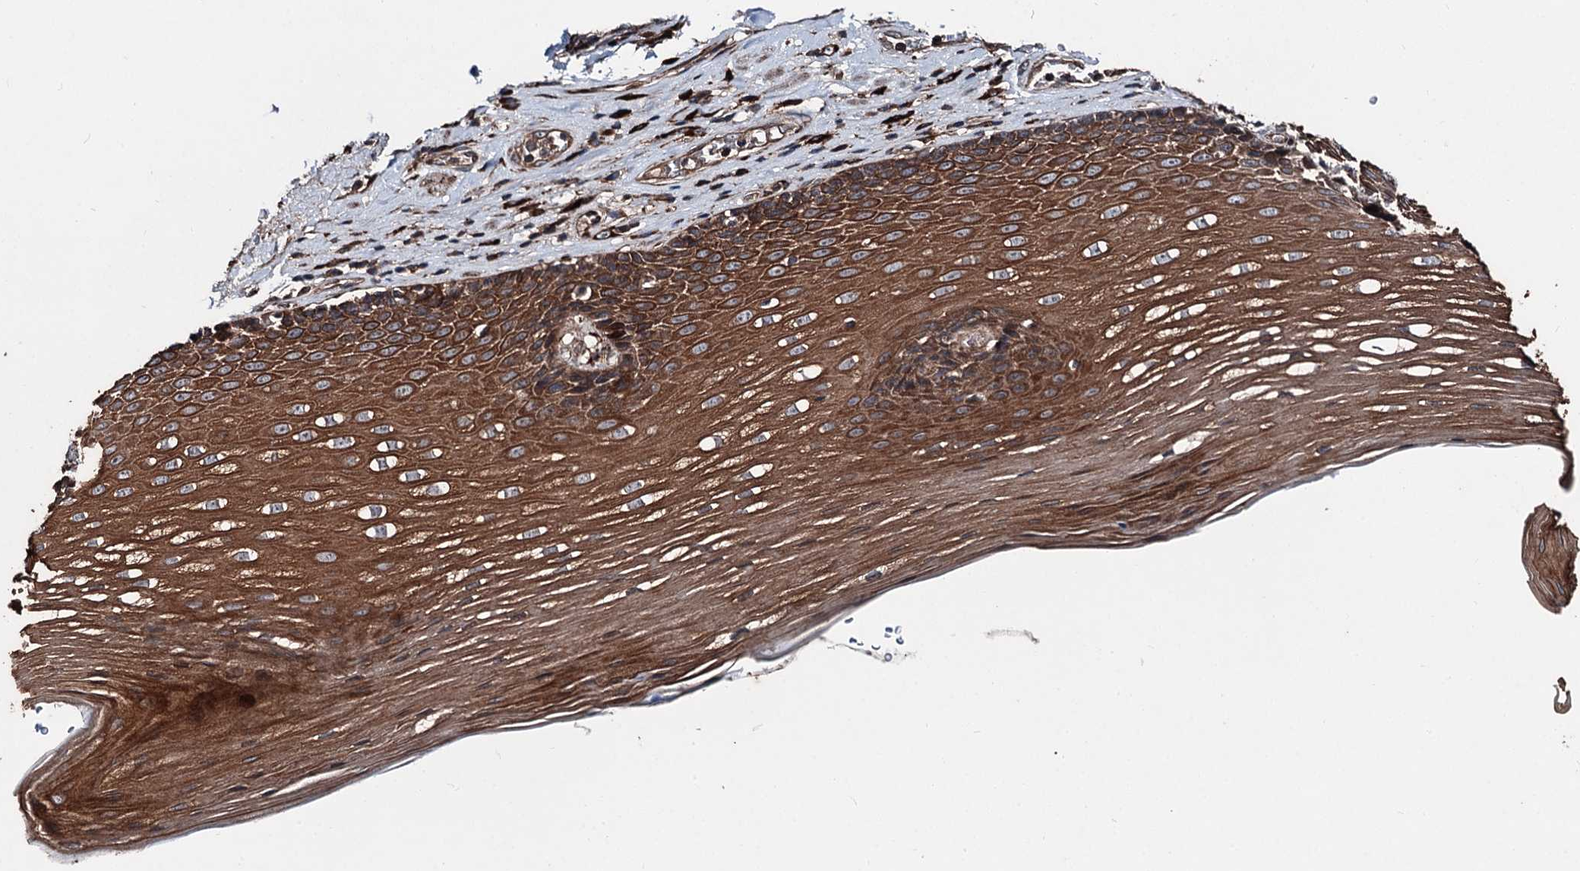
{"staining": {"intensity": "strong", "quantity": ">75%", "location": "cytoplasmic/membranous"}, "tissue": "esophagus", "cell_type": "Squamous epithelial cells", "image_type": "normal", "snomed": [{"axis": "morphology", "description": "Normal tissue, NOS"}, {"axis": "topography", "description": "Esophagus"}], "caption": "An immunohistochemistry (IHC) image of benign tissue is shown. Protein staining in brown shows strong cytoplasmic/membranous positivity in esophagus within squamous epithelial cells.", "gene": "DDIAS", "patient": {"sex": "male", "age": 62}}